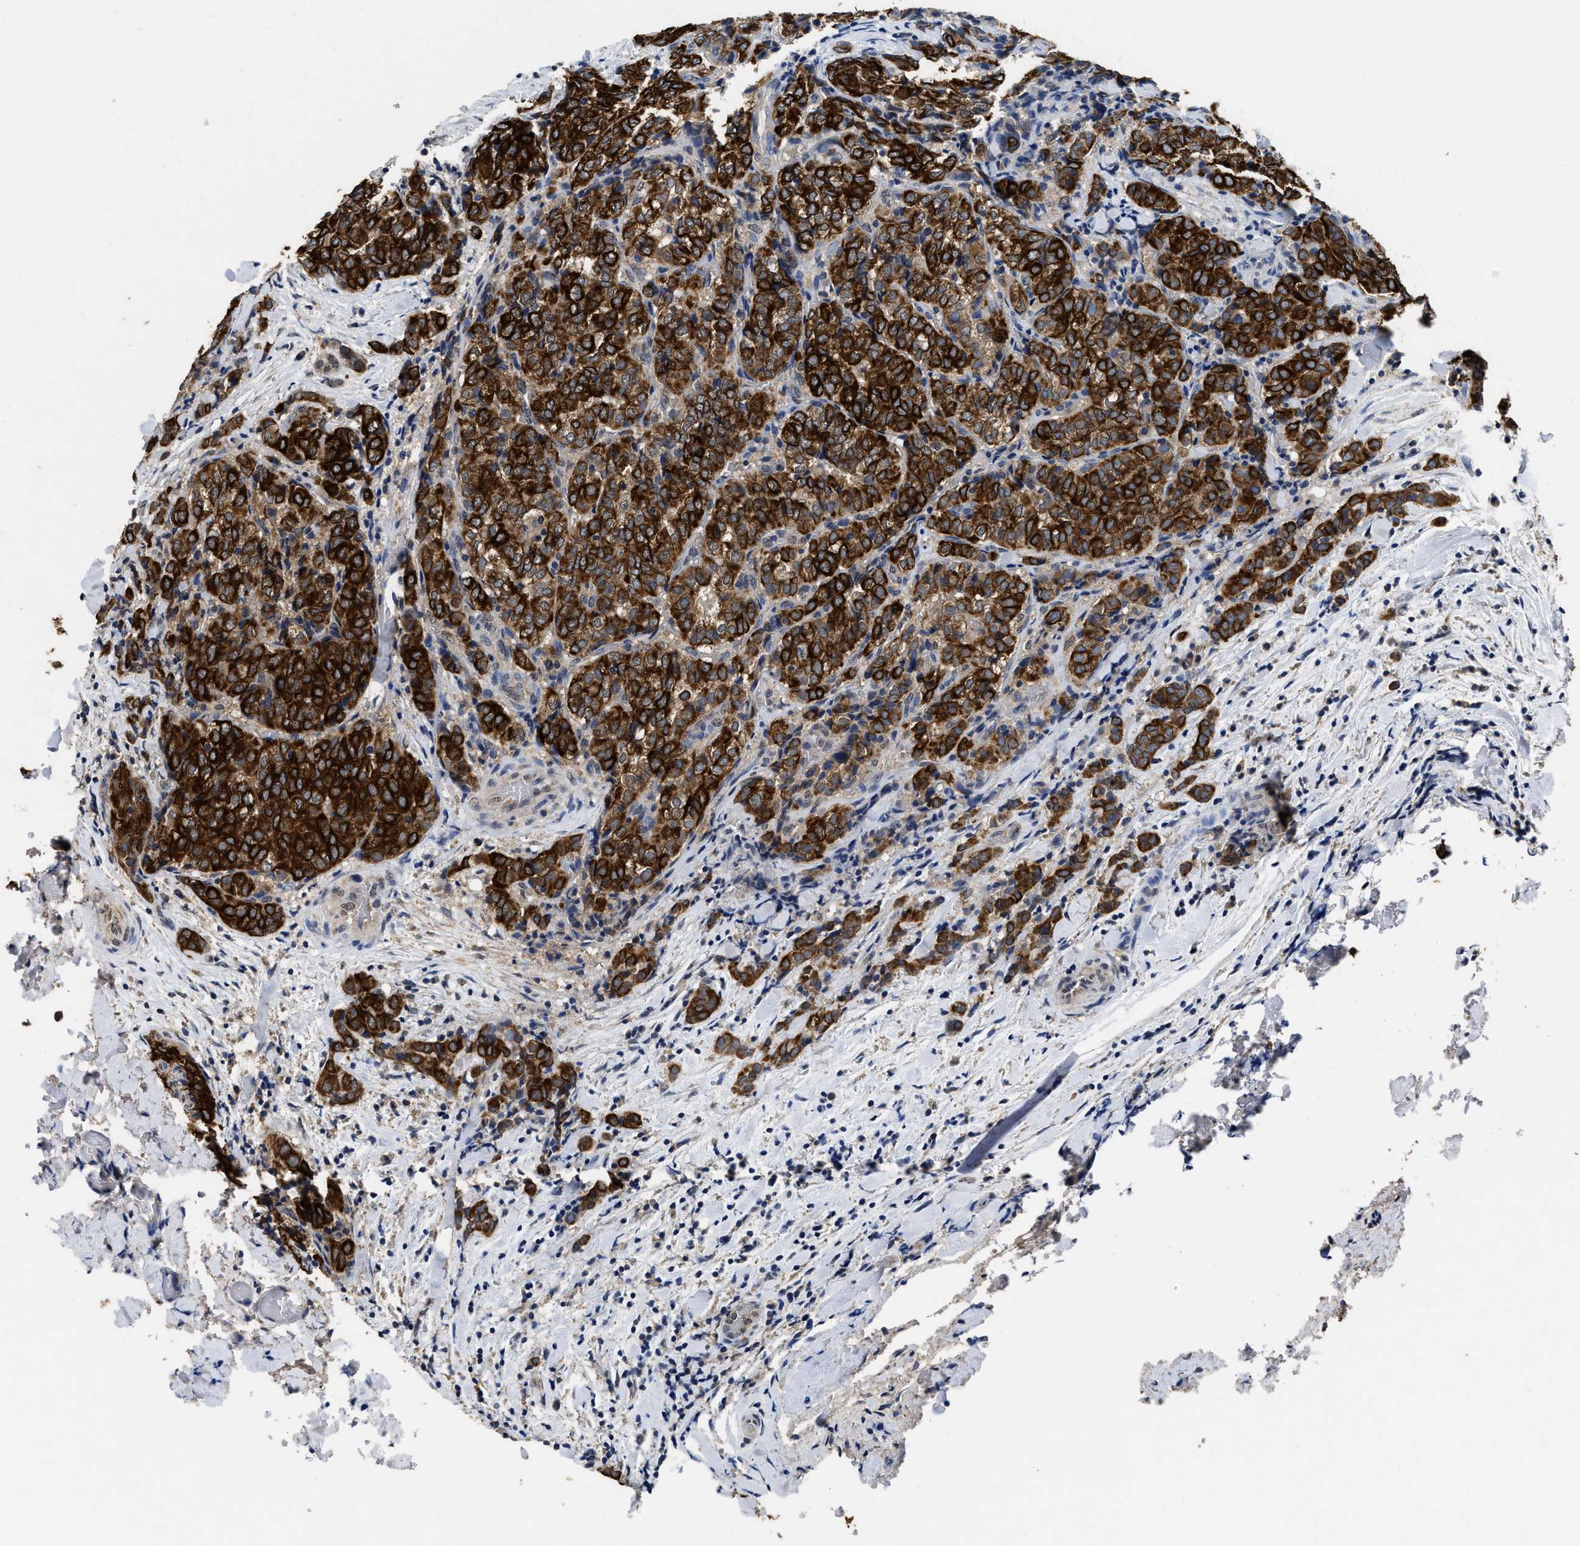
{"staining": {"intensity": "strong", "quantity": ">75%", "location": "cytoplasmic/membranous"}, "tissue": "thyroid cancer", "cell_type": "Tumor cells", "image_type": "cancer", "snomed": [{"axis": "morphology", "description": "Normal tissue, NOS"}, {"axis": "morphology", "description": "Papillary adenocarcinoma, NOS"}, {"axis": "topography", "description": "Thyroid gland"}], "caption": "Thyroid cancer was stained to show a protein in brown. There is high levels of strong cytoplasmic/membranous staining in about >75% of tumor cells.", "gene": "CTNNA1", "patient": {"sex": "female", "age": 30}}